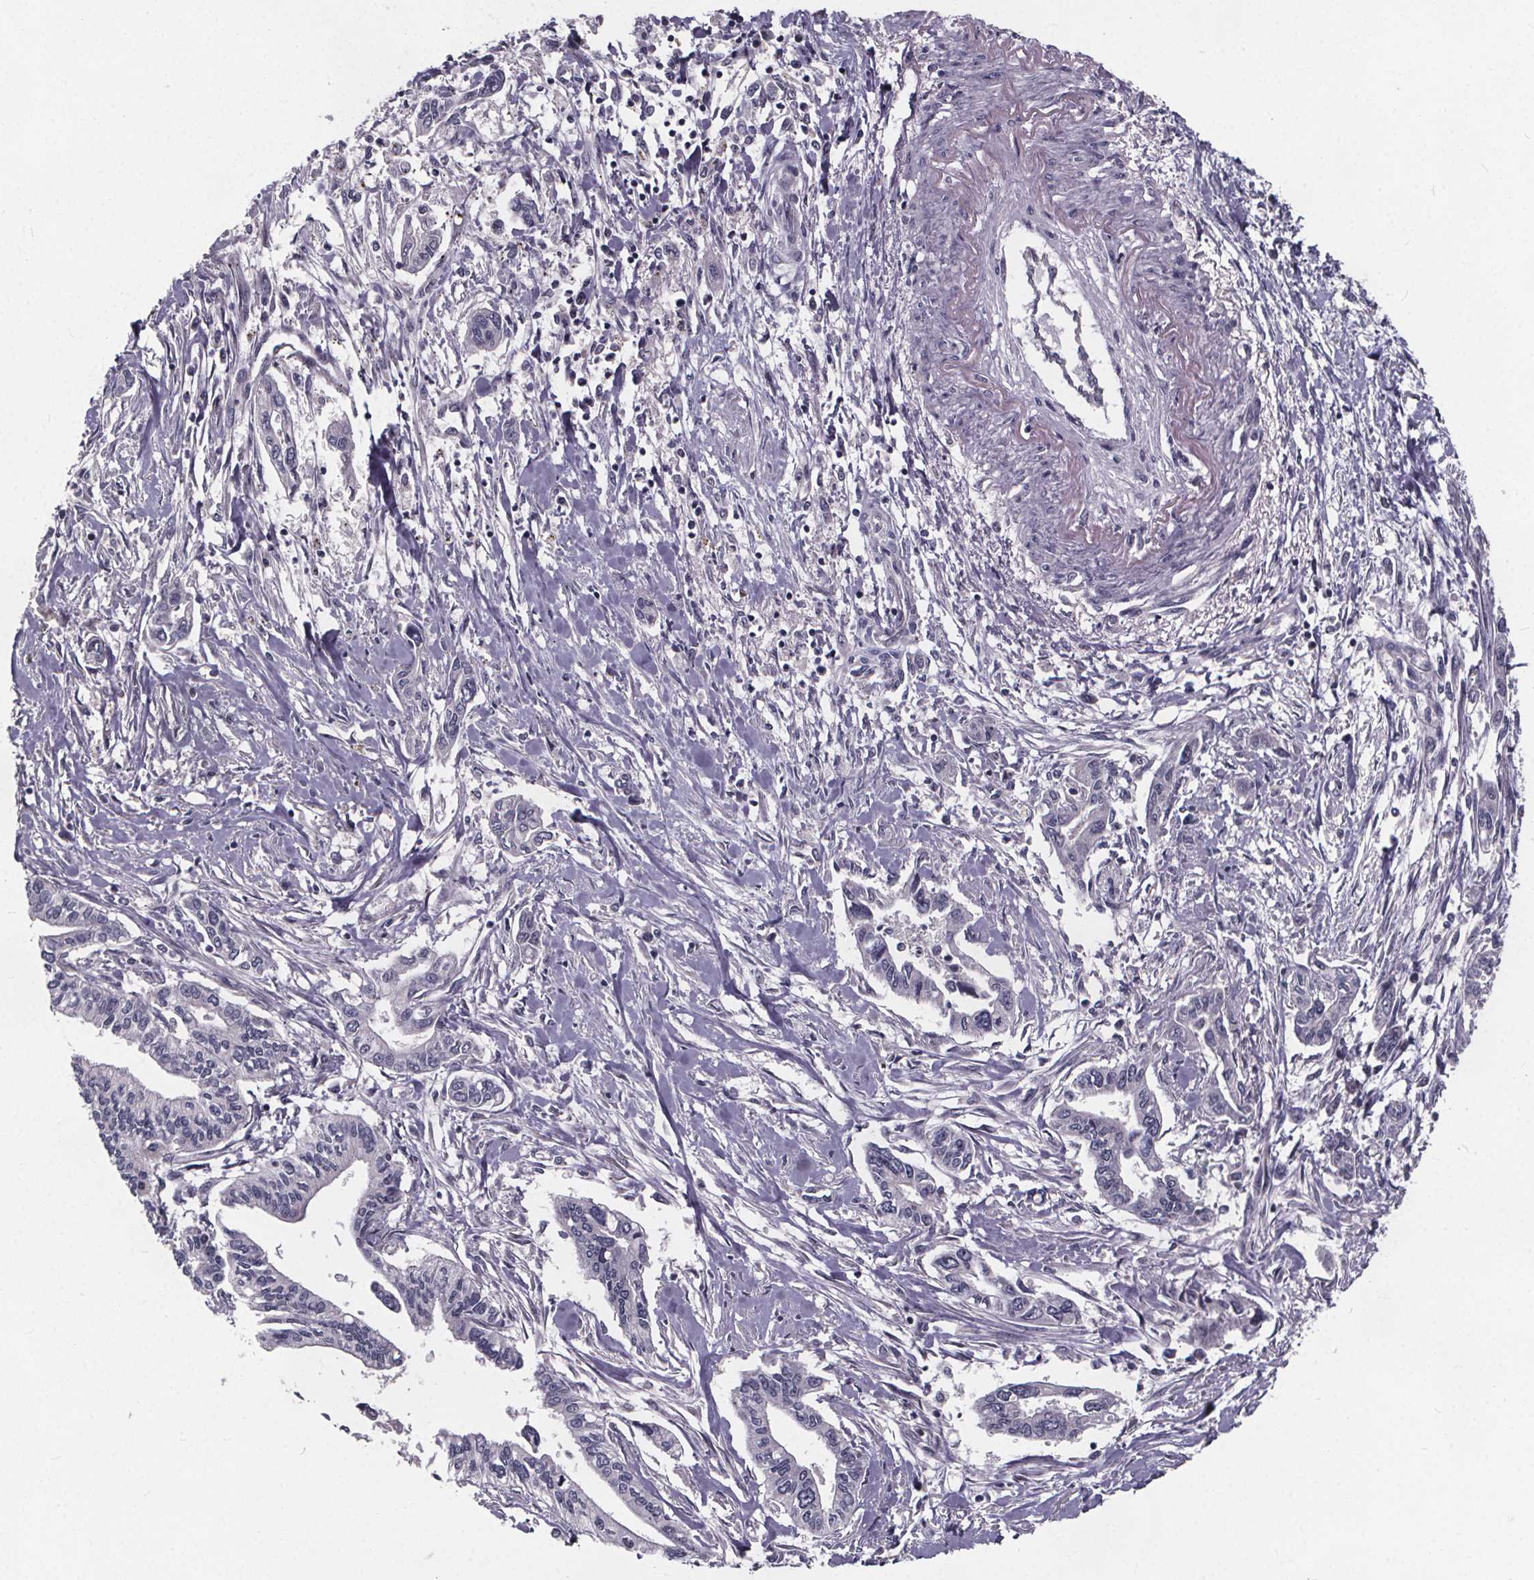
{"staining": {"intensity": "negative", "quantity": "none", "location": "none"}, "tissue": "pancreatic cancer", "cell_type": "Tumor cells", "image_type": "cancer", "snomed": [{"axis": "morphology", "description": "Adenocarcinoma, NOS"}, {"axis": "topography", "description": "Pancreas"}], "caption": "The photomicrograph shows no significant expression in tumor cells of pancreatic adenocarcinoma.", "gene": "FAM181B", "patient": {"sex": "male", "age": 60}}